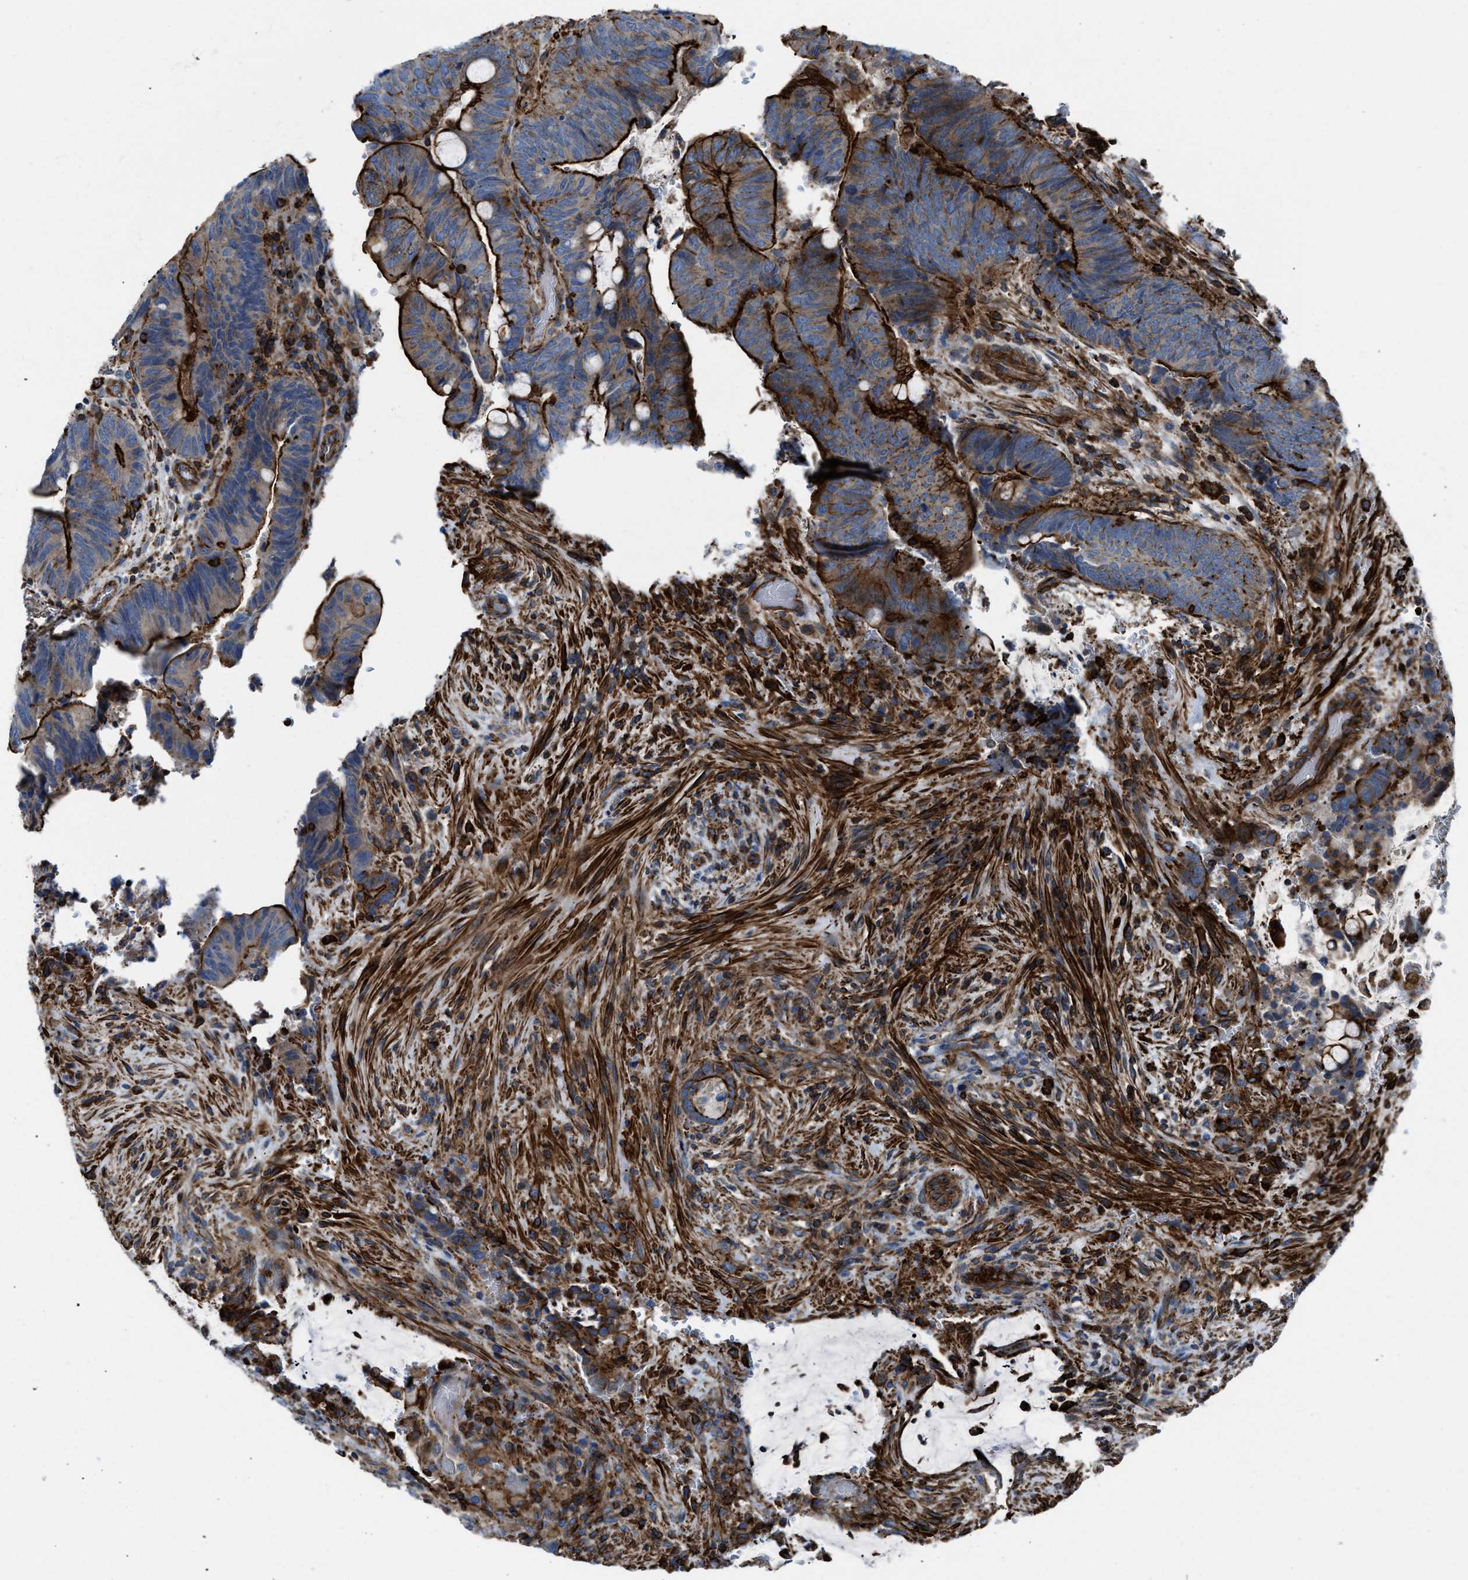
{"staining": {"intensity": "strong", "quantity": ">75%", "location": "cytoplasmic/membranous"}, "tissue": "colorectal cancer", "cell_type": "Tumor cells", "image_type": "cancer", "snomed": [{"axis": "morphology", "description": "Normal tissue, NOS"}, {"axis": "morphology", "description": "Adenocarcinoma, NOS"}, {"axis": "topography", "description": "Rectum"}, {"axis": "topography", "description": "Peripheral nerve tissue"}], "caption": "Colorectal adenocarcinoma stained for a protein (brown) exhibits strong cytoplasmic/membranous positive staining in about >75% of tumor cells.", "gene": "AGPAT2", "patient": {"sex": "male", "age": 92}}